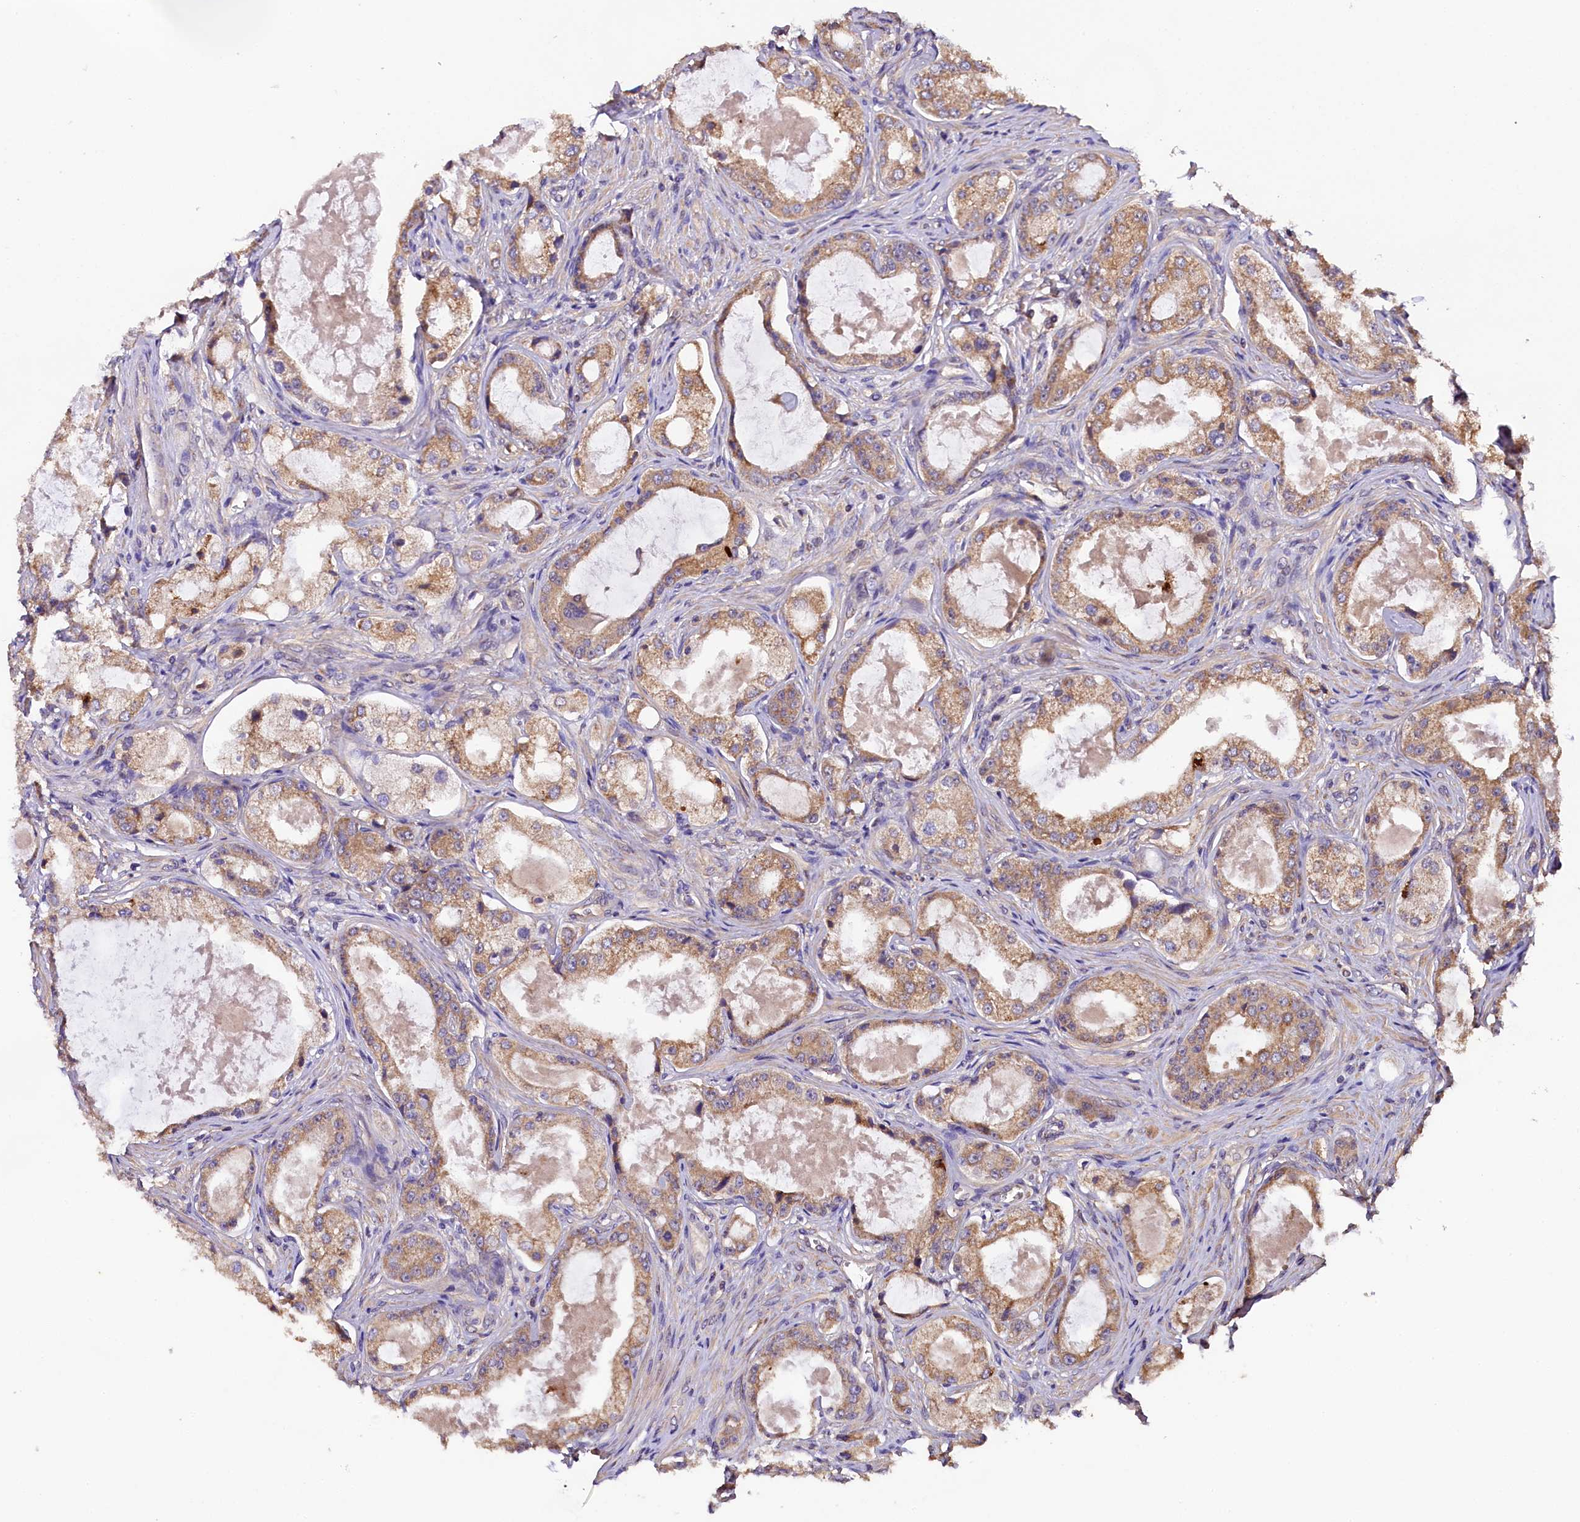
{"staining": {"intensity": "moderate", "quantity": ">75%", "location": "cytoplasmic/membranous"}, "tissue": "prostate cancer", "cell_type": "Tumor cells", "image_type": "cancer", "snomed": [{"axis": "morphology", "description": "Adenocarcinoma, Low grade"}, {"axis": "topography", "description": "Prostate"}], "caption": "A histopathology image of human adenocarcinoma (low-grade) (prostate) stained for a protein shows moderate cytoplasmic/membranous brown staining in tumor cells. (DAB (3,3'-diaminobenzidine) = brown stain, brightfield microscopy at high magnification).", "gene": "ENKD1", "patient": {"sex": "male", "age": 68}}